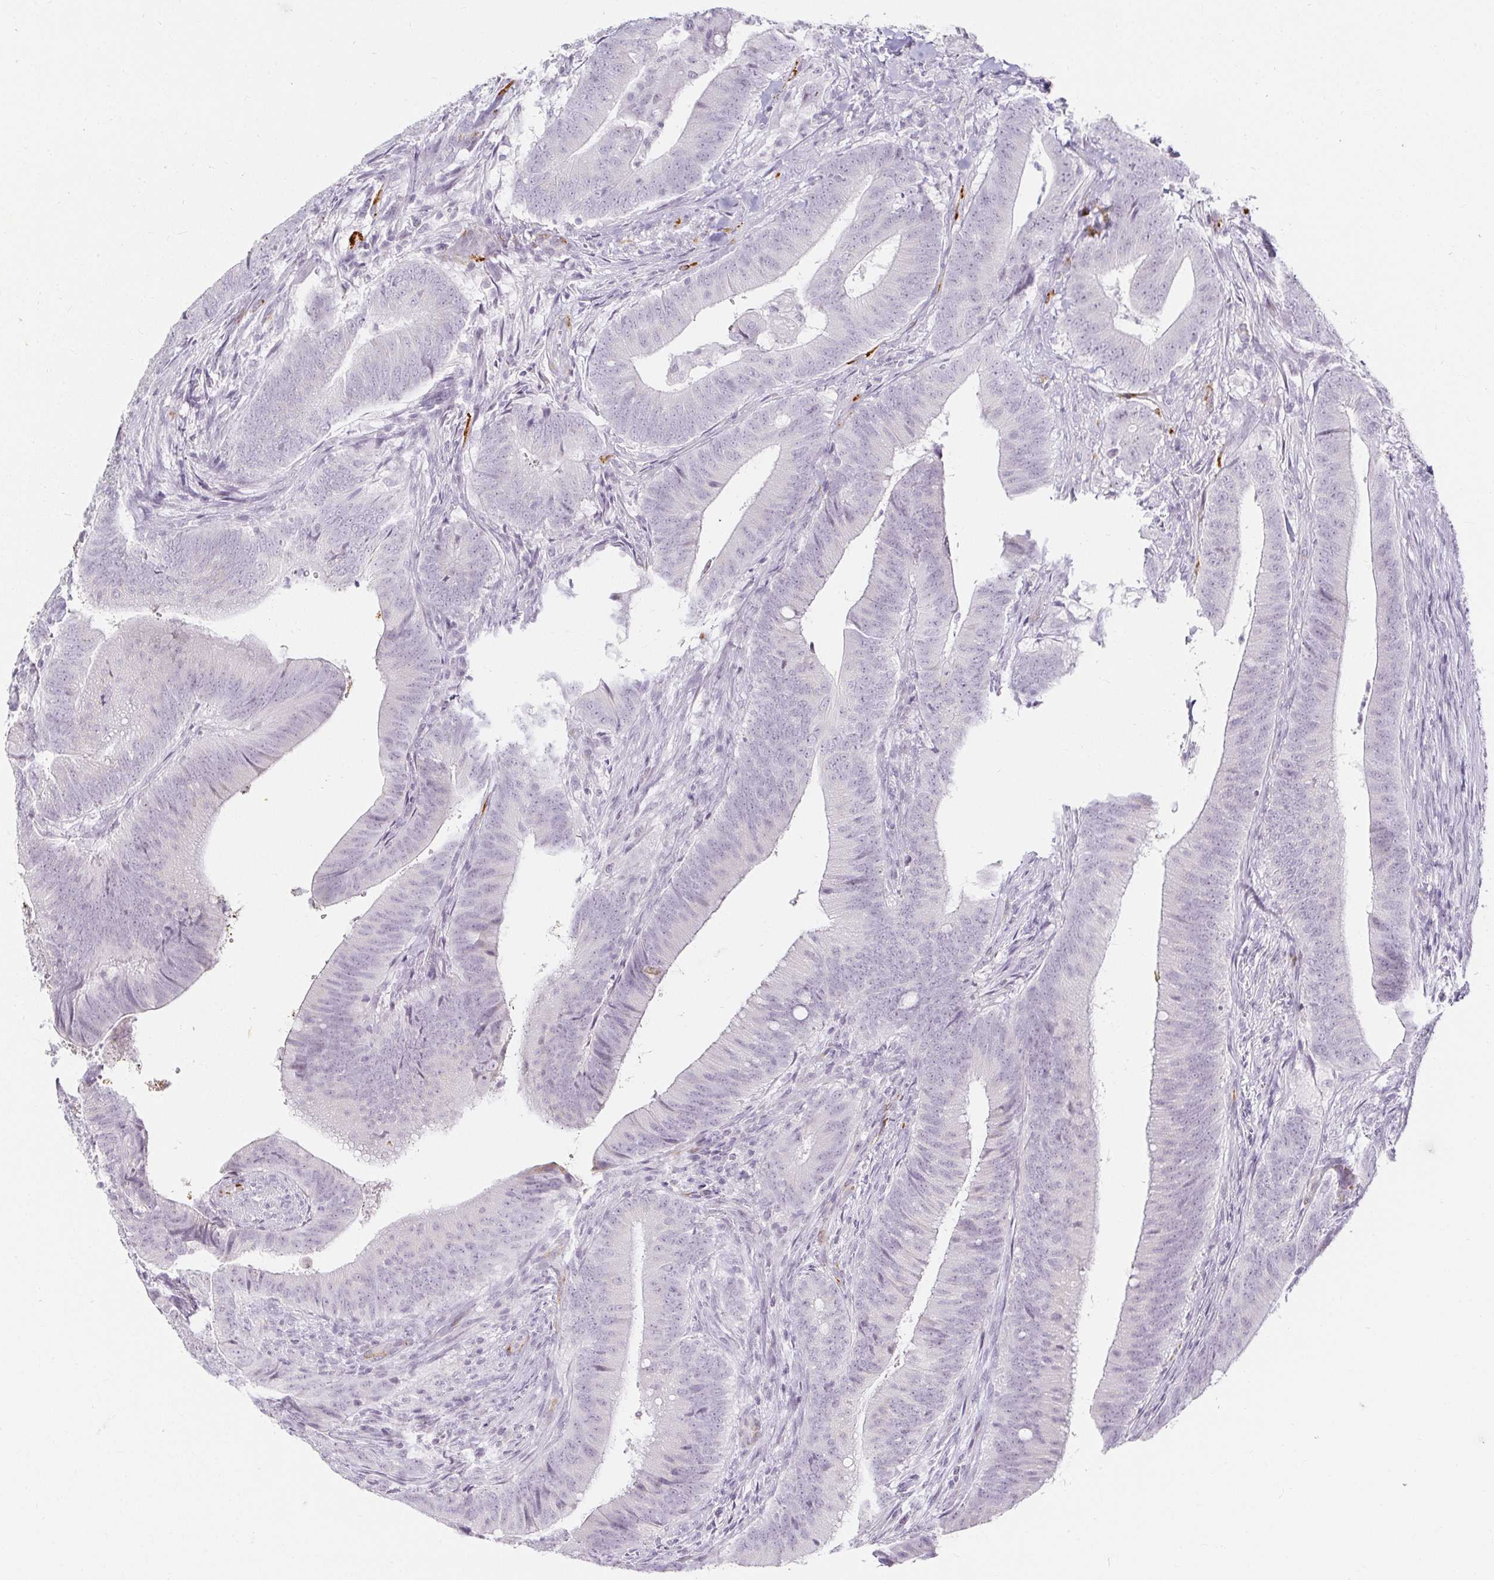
{"staining": {"intensity": "negative", "quantity": "none", "location": "none"}, "tissue": "colorectal cancer", "cell_type": "Tumor cells", "image_type": "cancer", "snomed": [{"axis": "morphology", "description": "Adenocarcinoma, NOS"}, {"axis": "topography", "description": "Colon"}], "caption": "This histopathology image is of colorectal cancer stained with immunohistochemistry to label a protein in brown with the nuclei are counter-stained blue. There is no positivity in tumor cells. (DAB immunohistochemistry with hematoxylin counter stain).", "gene": "ACAN", "patient": {"sex": "female", "age": 43}}